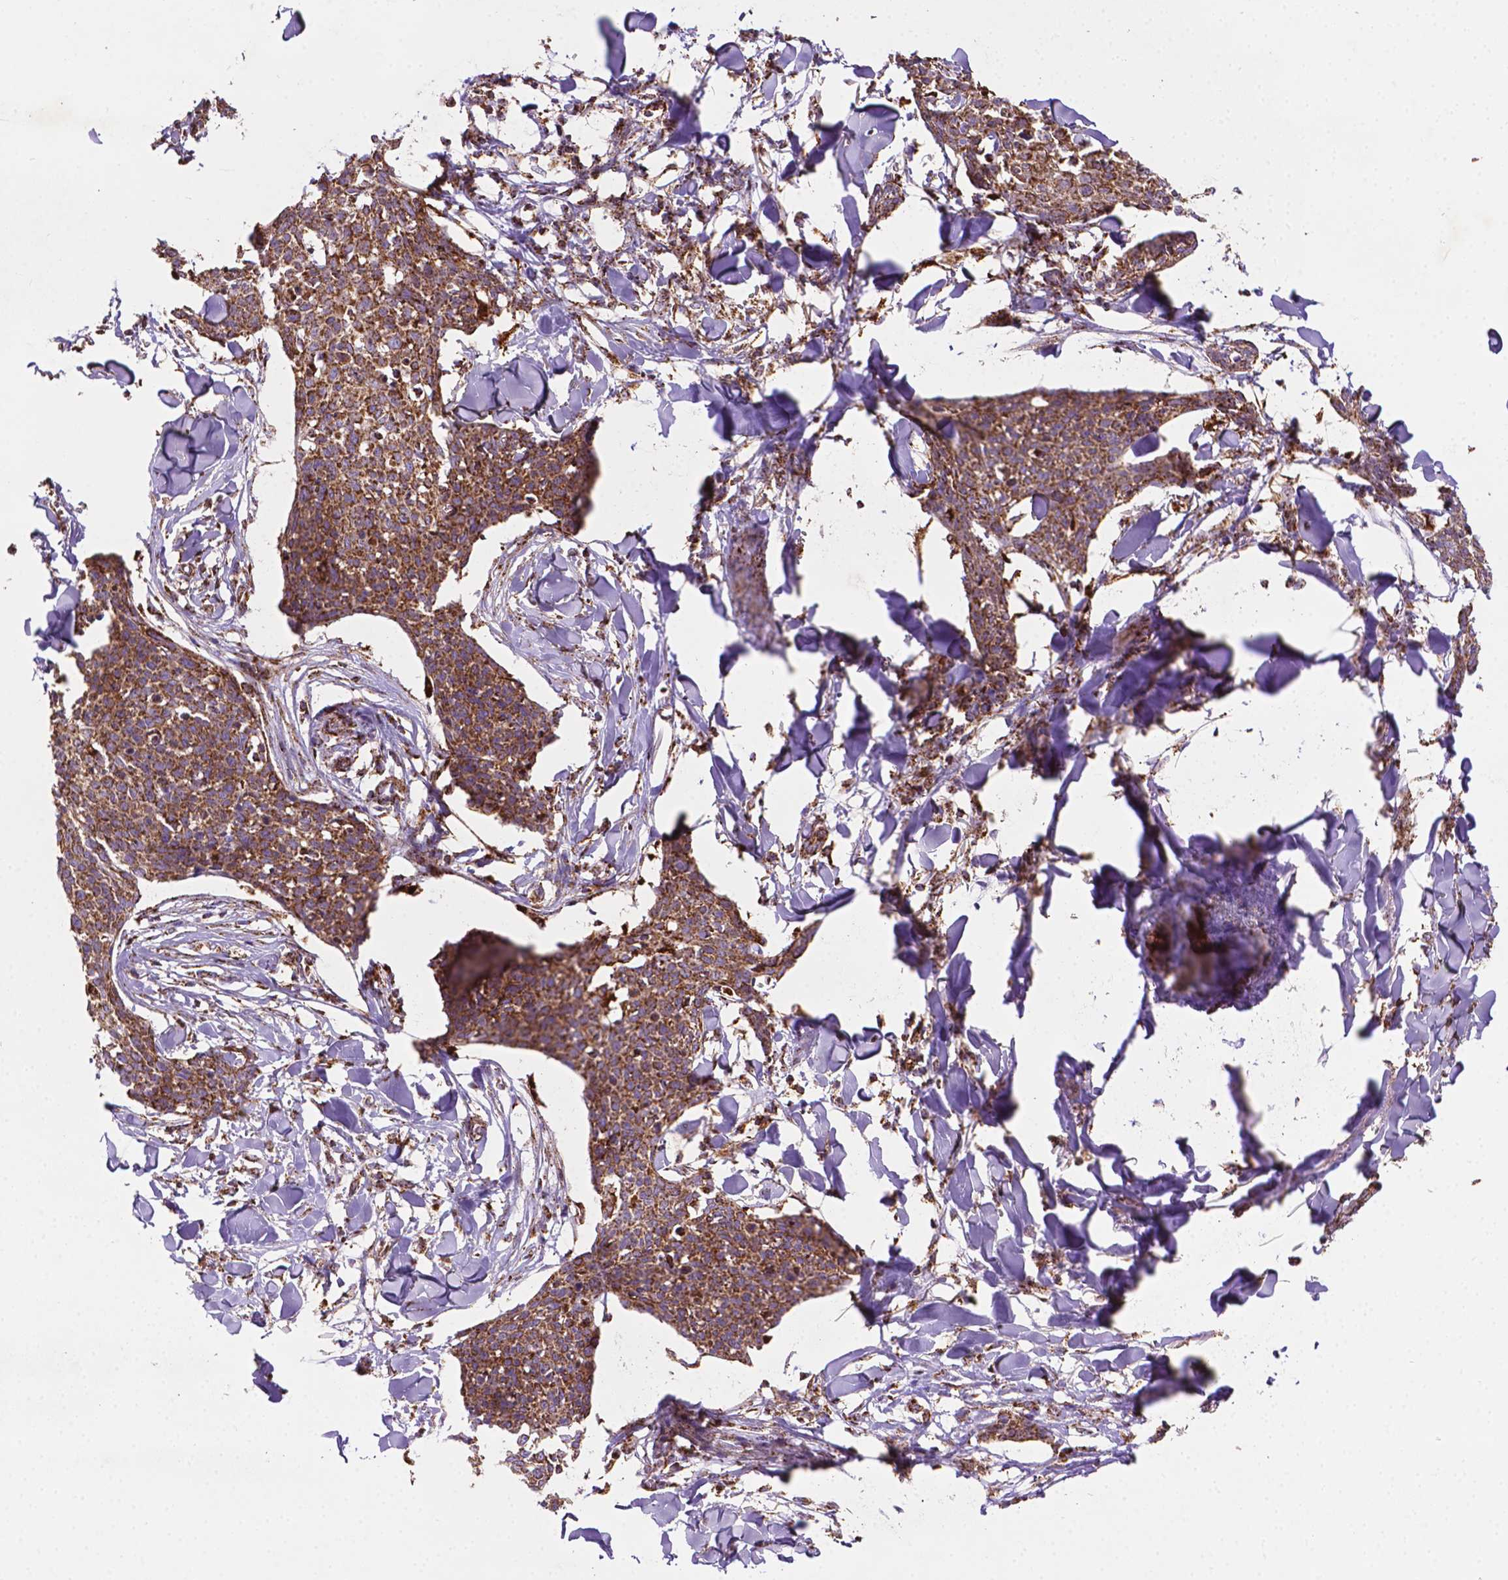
{"staining": {"intensity": "strong", "quantity": ">75%", "location": "cytoplasmic/membranous"}, "tissue": "skin cancer", "cell_type": "Tumor cells", "image_type": "cancer", "snomed": [{"axis": "morphology", "description": "Squamous cell carcinoma, NOS"}, {"axis": "topography", "description": "Skin"}, {"axis": "topography", "description": "Vulva"}], "caption": "Skin cancer (squamous cell carcinoma) stained with a protein marker demonstrates strong staining in tumor cells.", "gene": "ILVBL", "patient": {"sex": "female", "age": 75}}